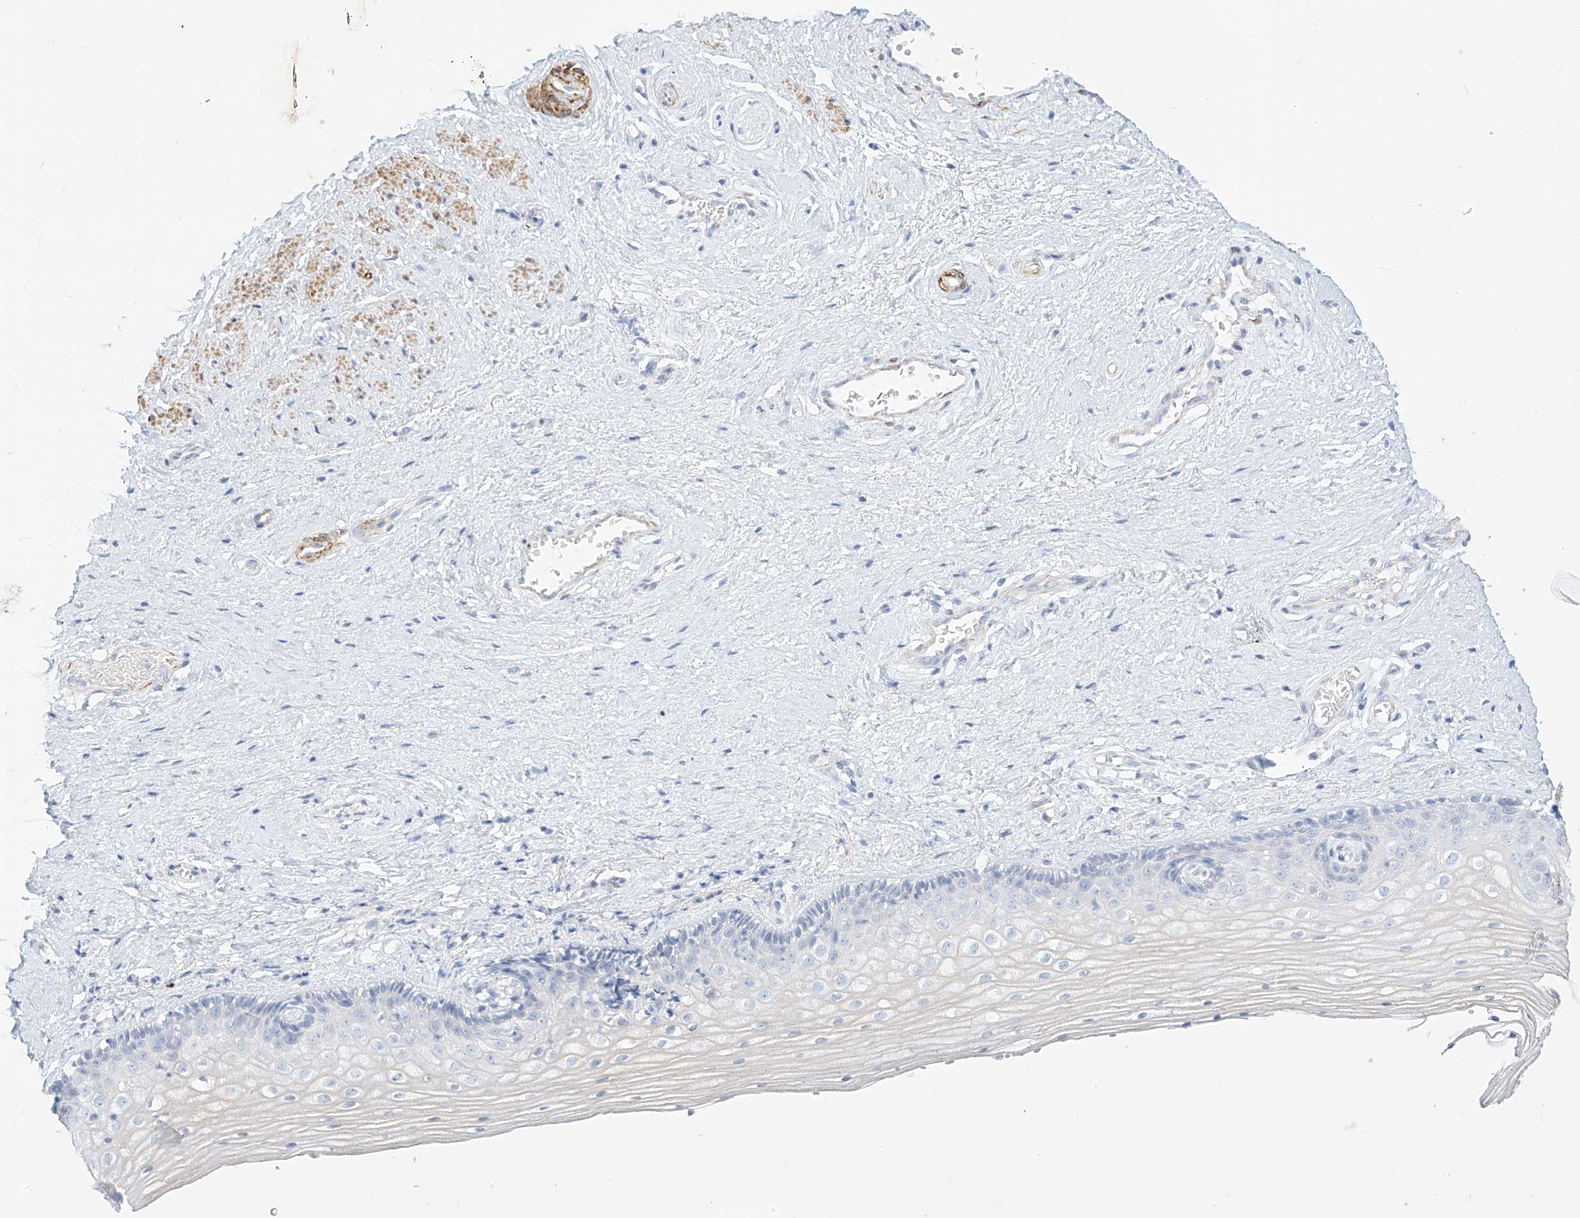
{"staining": {"intensity": "negative", "quantity": "none", "location": "none"}, "tissue": "vagina", "cell_type": "Squamous epithelial cells", "image_type": "normal", "snomed": [{"axis": "morphology", "description": "Normal tissue, NOS"}, {"axis": "topography", "description": "Vagina"}], "caption": "A photomicrograph of vagina stained for a protein shows no brown staining in squamous epithelial cells. (DAB immunohistochemistry, high magnification).", "gene": "ST3GAL5", "patient": {"sex": "female", "age": 46}}